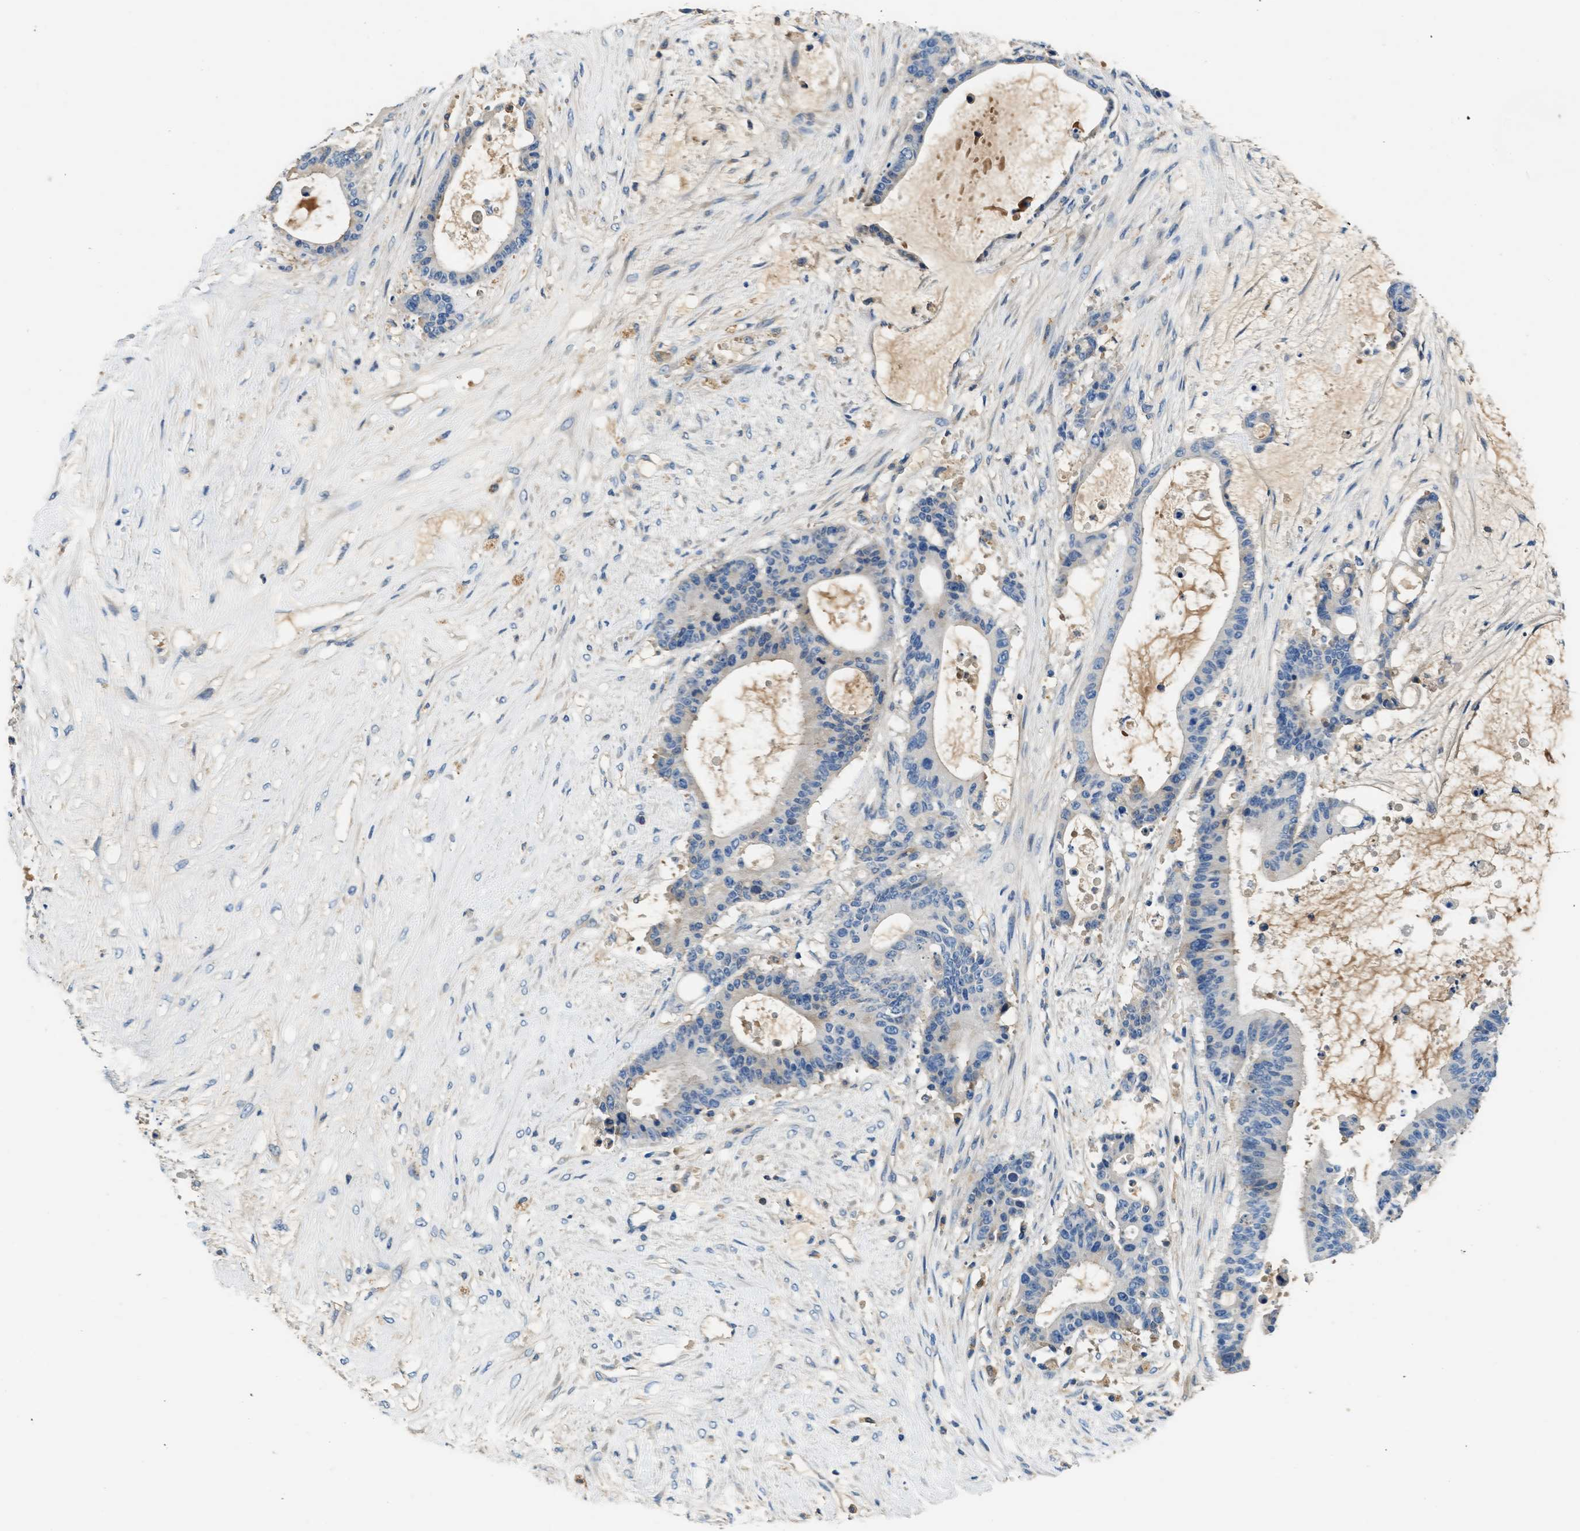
{"staining": {"intensity": "negative", "quantity": "none", "location": "none"}, "tissue": "liver cancer", "cell_type": "Tumor cells", "image_type": "cancer", "snomed": [{"axis": "morphology", "description": "Cholangiocarcinoma"}, {"axis": "topography", "description": "Liver"}], "caption": "There is no significant staining in tumor cells of liver cholangiocarcinoma.", "gene": "RWDD2B", "patient": {"sex": "female", "age": 73}}